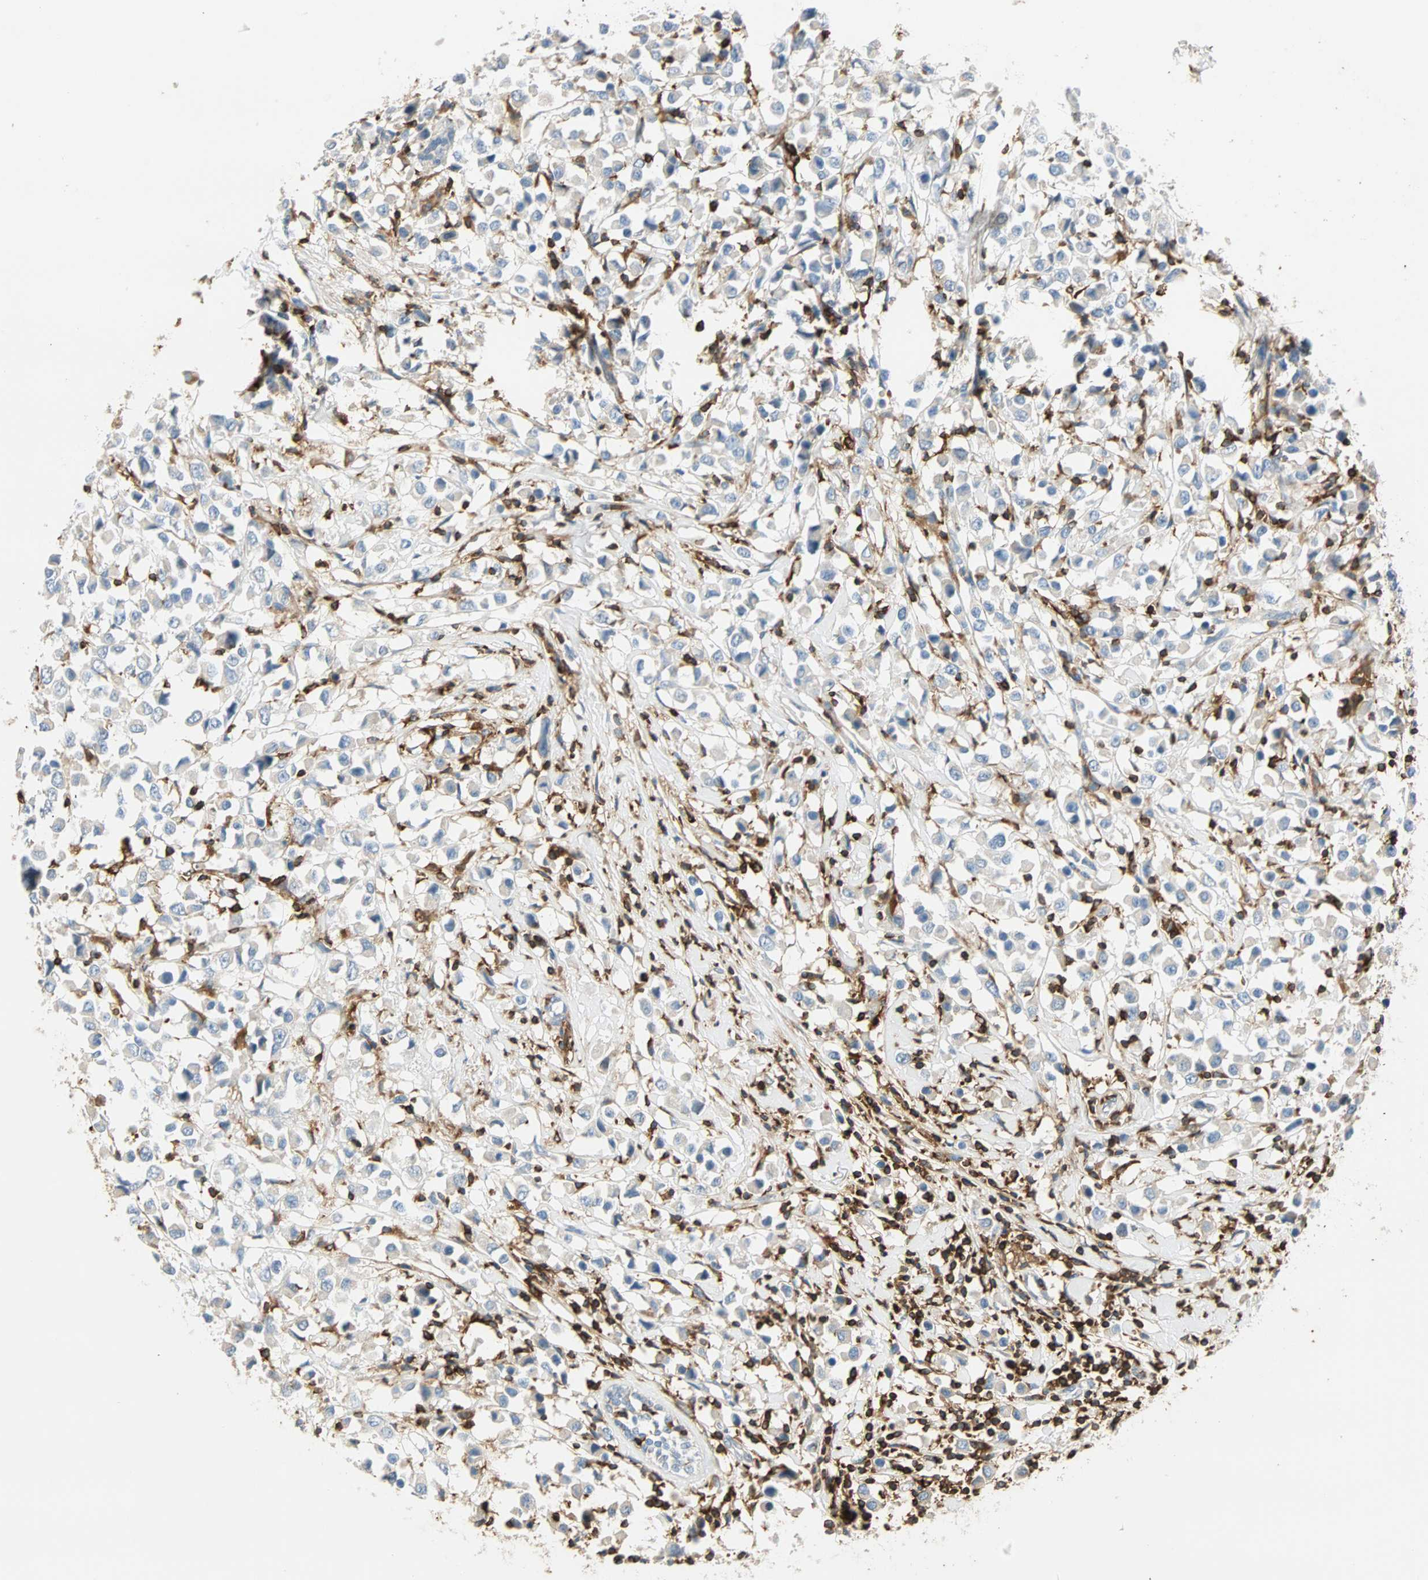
{"staining": {"intensity": "negative", "quantity": "none", "location": "none"}, "tissue": "breast cancer", "cell_type": "Tumor cells", "image_type": "cancer", "snomed": [{"axis": "morphology", "description": "Duct carcinoma"}, {"axis": "topography", "description": "Breast"}], "caption": "Tumor cells show no significant protein staining in breast invasive ductal carcinoma.", "gene": "FMNL1", "patient": {"sex": "female", "age": 61}}